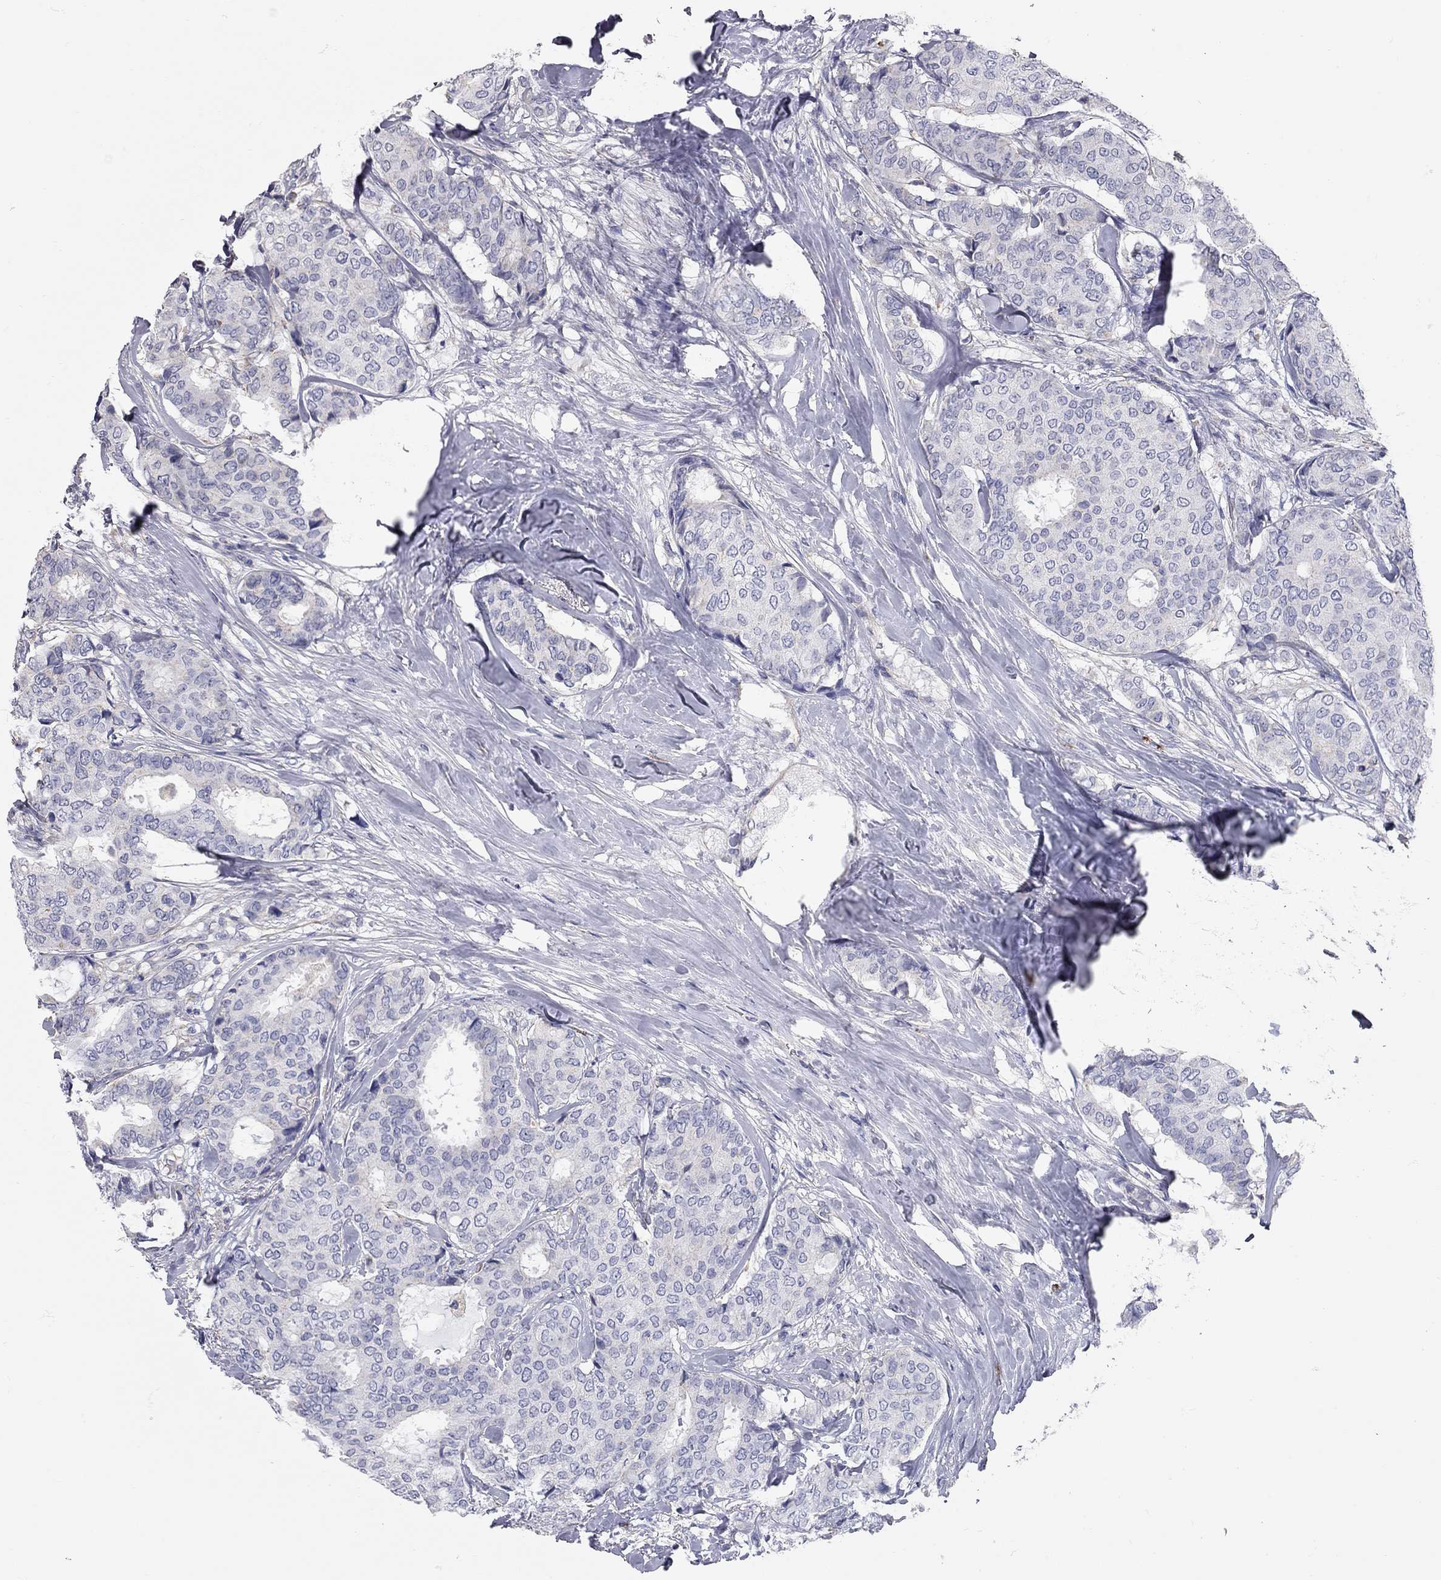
{"staining": {"intensity": "negative", "quantity": "none", "location": "none"}, "tissue": "breast cancer", "cell_type": "Tumor cells", "image_type": "cancer", "snomed": [{"axis": "morphology", "description": "Duct carcinoma"}, {"axis": "topography", "description": "Breast"}], "caption": "DAB (3,3'-diaminobenzidine) immunohistochemical staining of breast invasive ductal carcinoma demonstrates no significant expression in tumor cells.", "gene": "C10orf90", "patient": {"sex": "female", "age": 75}}